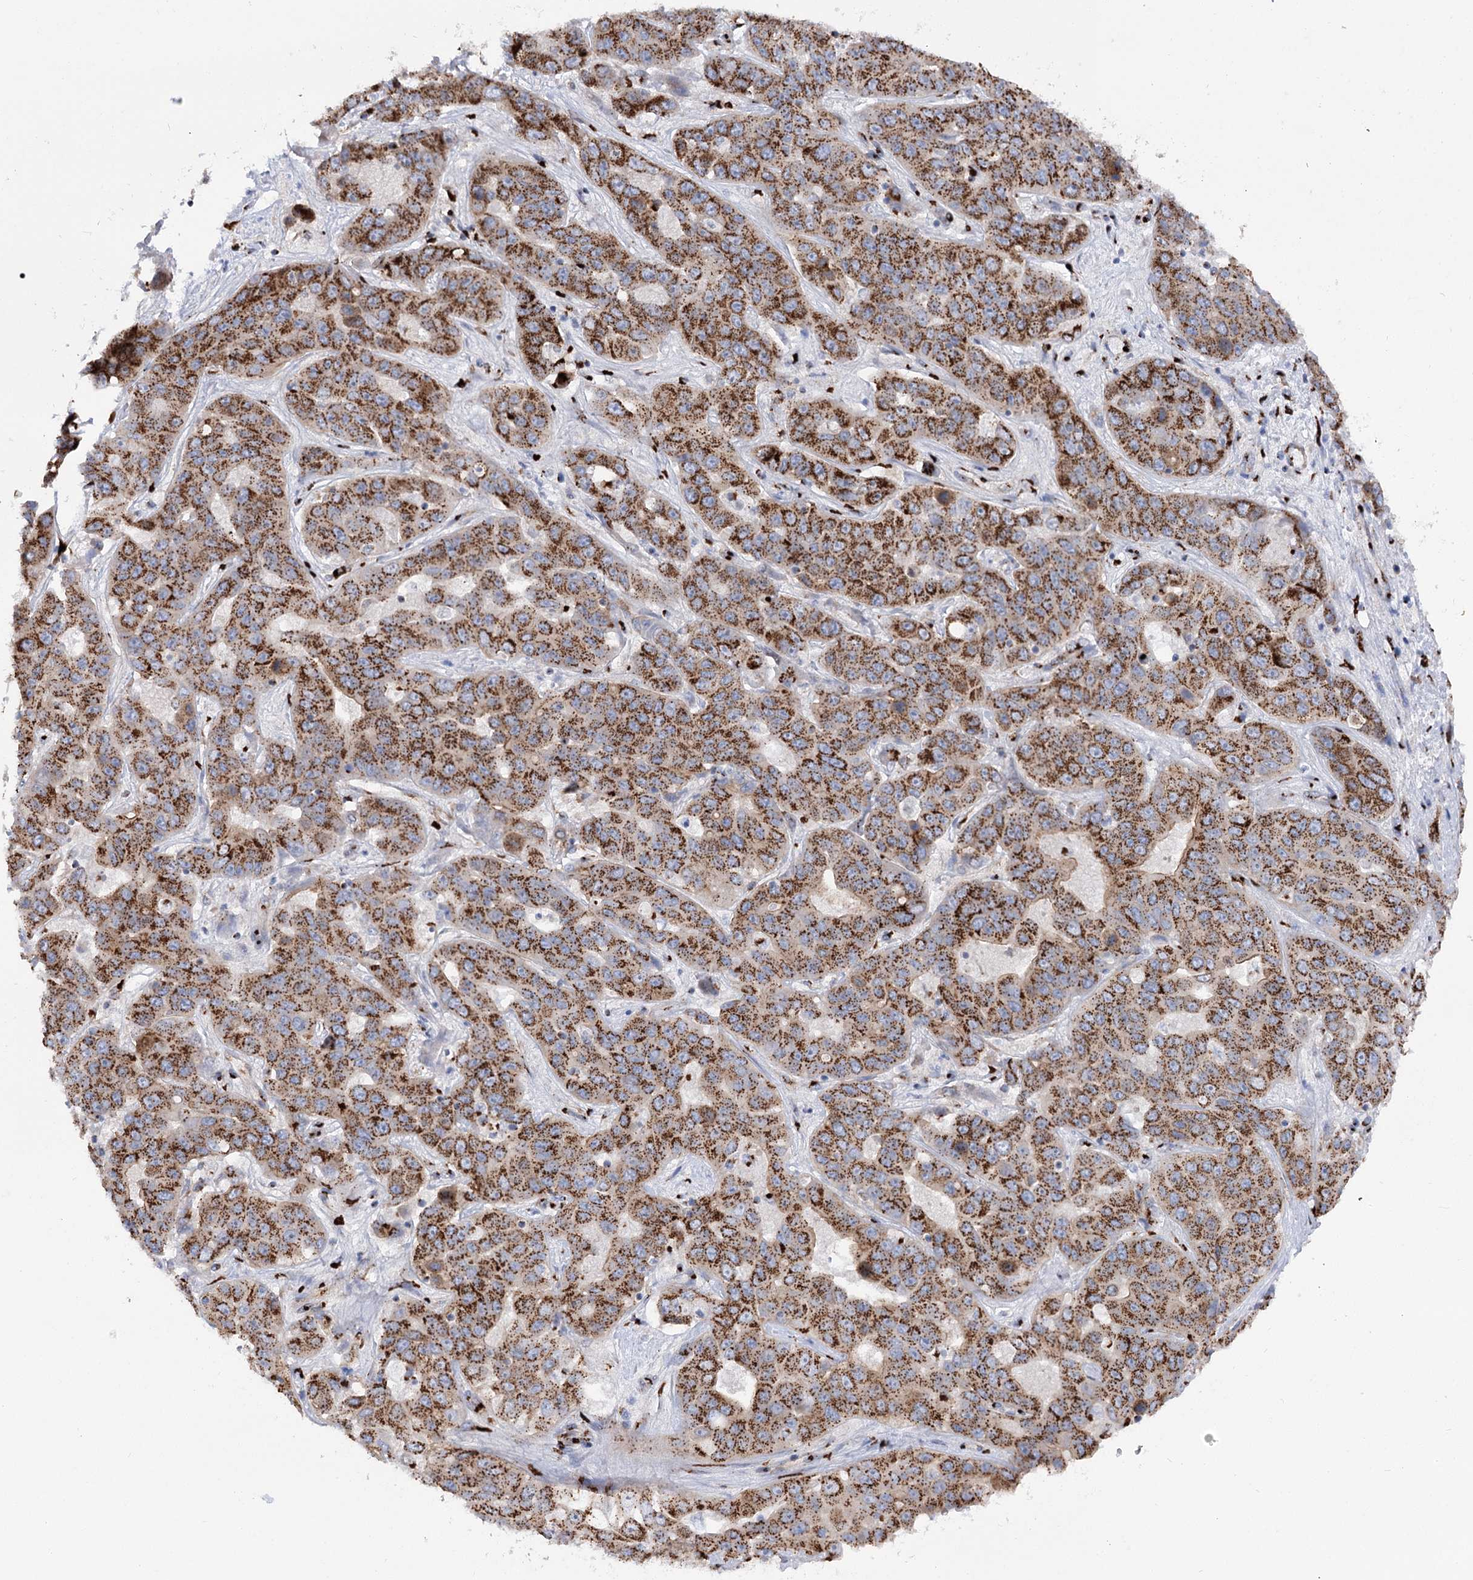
{"staining": {"intensity": "moderate", "quantity": ">75%", "location": "cytoplasmic/membranous"}, "tissue": "liver cancer", "cell_type": "Tumor cells", "image_type": "cancer", "snomed": [{"axis": "morphology", "description": "Cholangiocarcinoma"}, {"axis": "topography", "description": "Liver"}], "caption": "Immunohistochemical staining of cholangiocarcinoma (liver) exhibits medium levels of moderate cytoplasmic/membranous protein expression in approximately >75% of tumor cells.", "gene": "TMEM165", "patient": {"sex": "female", "age": 52}}